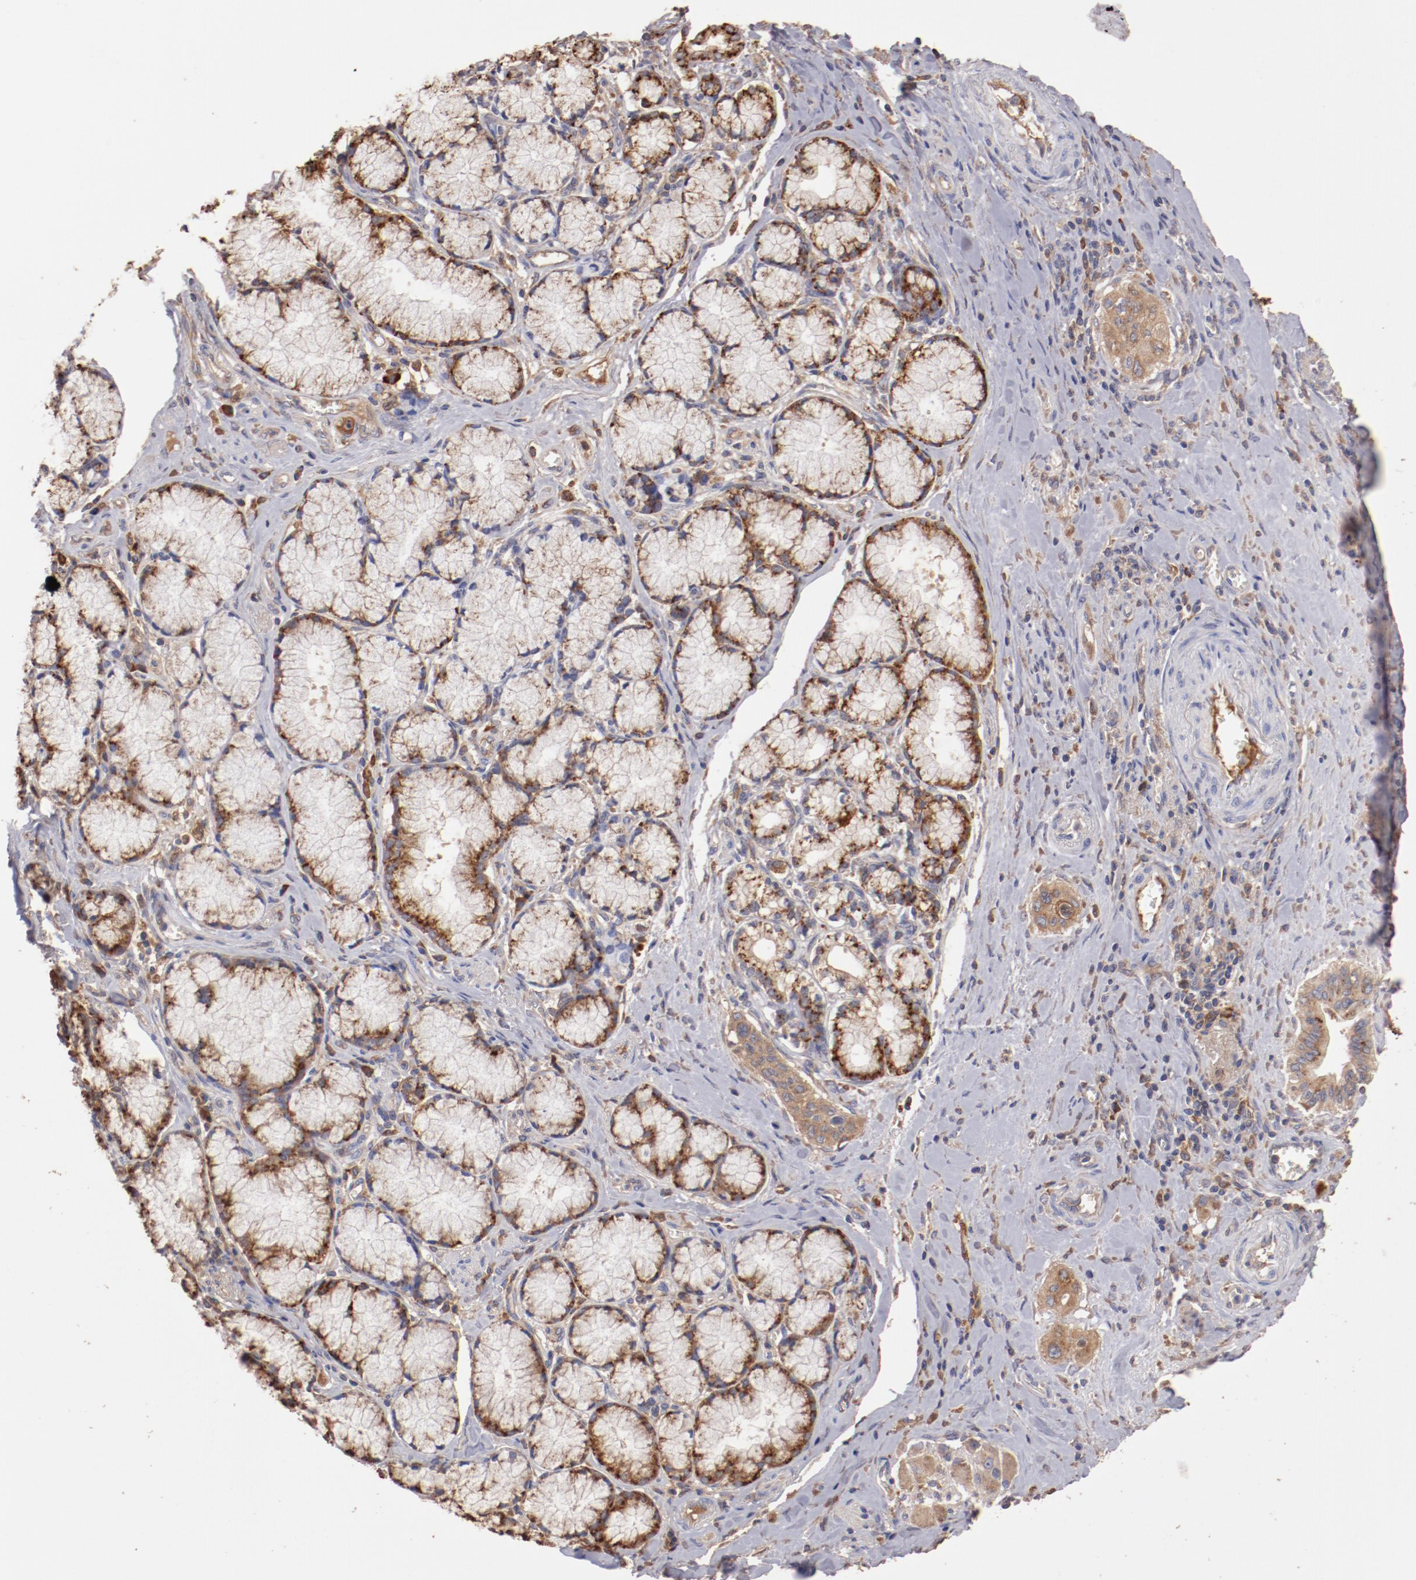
{"staining": {"intensity": "weak", "quantity": ">75%", "location": "cytoplasmic/membranous"}, "tissue": "pancreatic cancer", "cell_type": "Tumor cells", "image_type": "cancer", "snomed": [{"axis": "morphology", "description": "Adenocarcinoma, NOS"}, {"axis": "topography", "description": "Pancreas"}], "caption": "A brown stain shows weak cytoplasmic/membranous expression of a protein in pancreatic adenocarcinoma tumor cells.", "gene": "NFKBIE", "patient": {"sex": "male", "age": 77}}